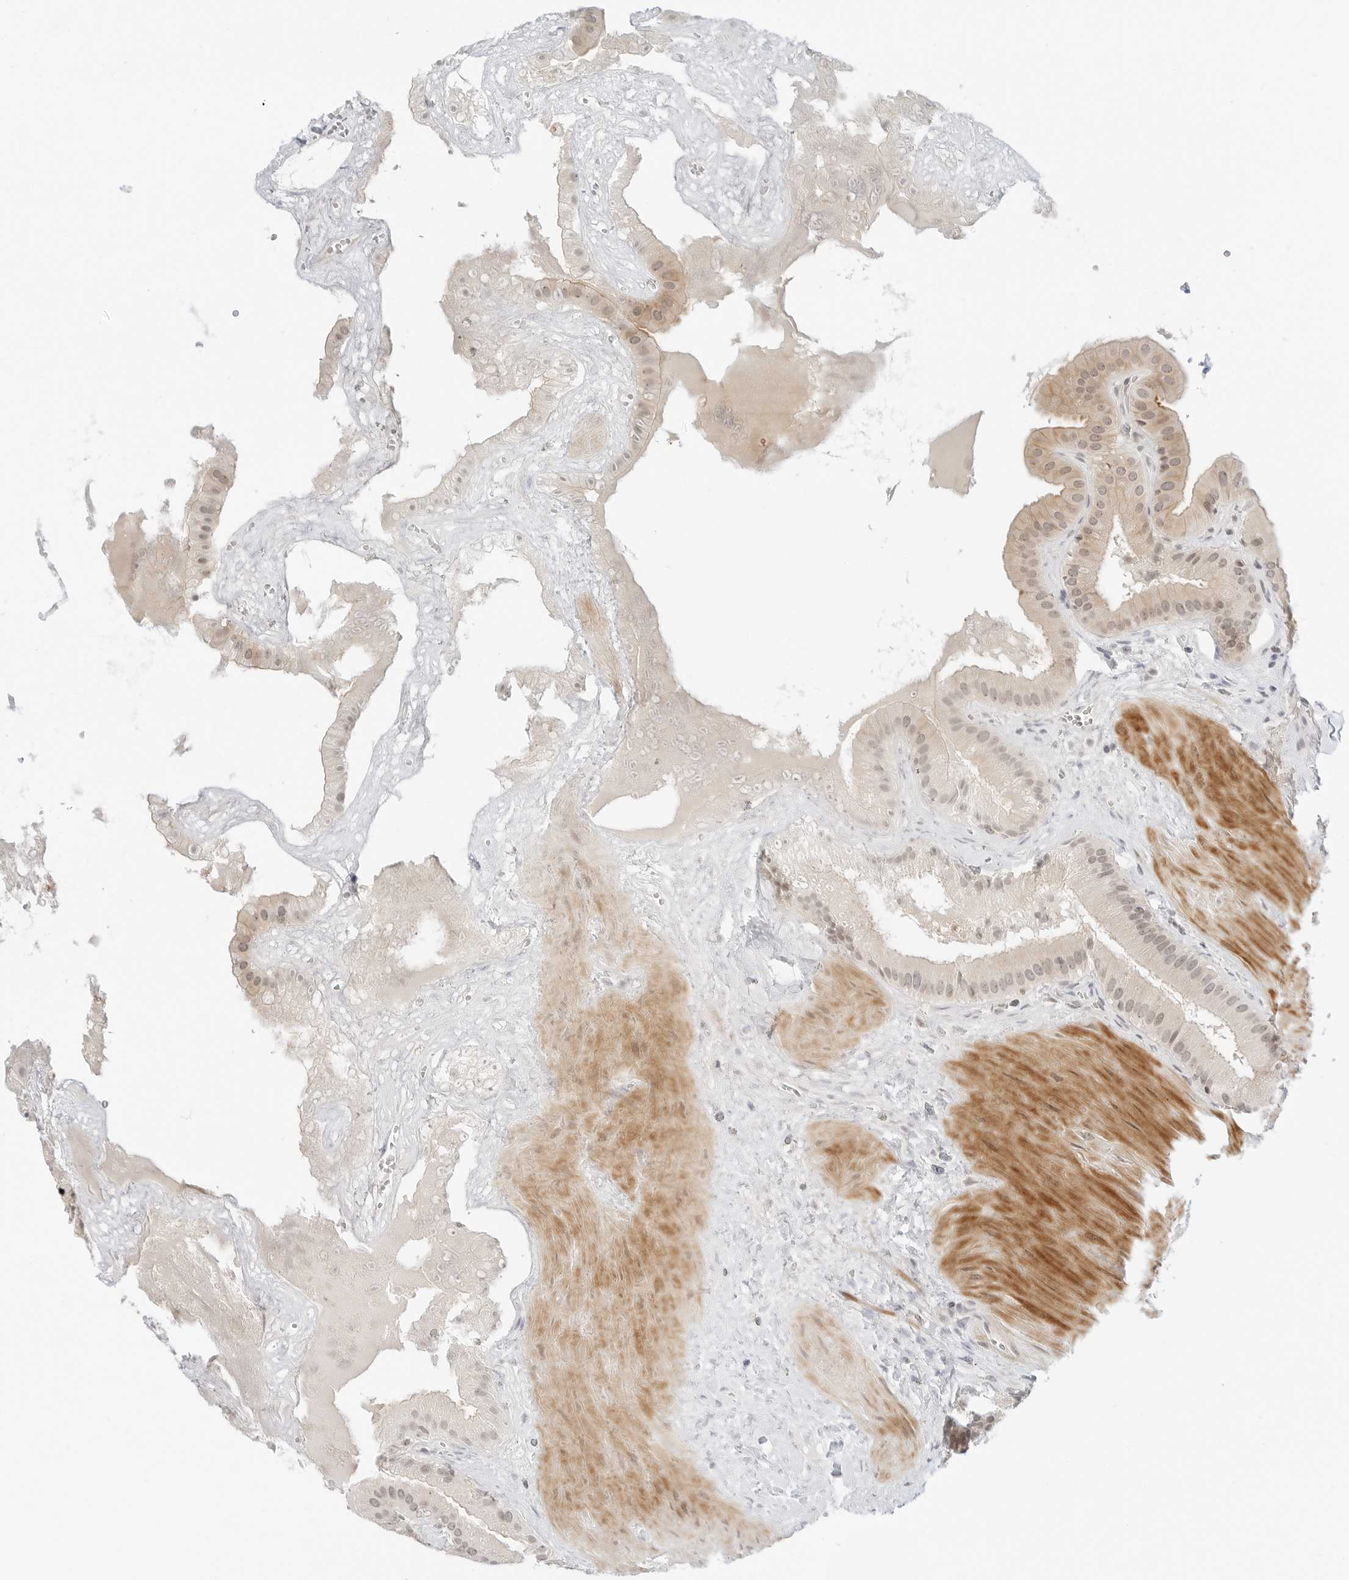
{"staining": {"intensity": "moderate", "quantity": "<25%", "location": "cytoplasmic/membranous"}, "tissue": "gallbladder", "cell_type": "Glandular cells", "image_type": "normal", "snomed": [{"axis": "morphology", "description": "Normal tissue, NOS"}, {"axis": "topography", "description": "Gallbladder"}], "caption": "IHC image of benign gallbladder: gallbladder stained using immunohistochemistry reveals low levels of moderate protein expression localized specifically in the cytoplasmic/membranous of glandular cells, appearing as a cytoplasmic/membranous brown color.", "gene": "NEO1", "patient": {"sex": "male", "age": 55}}